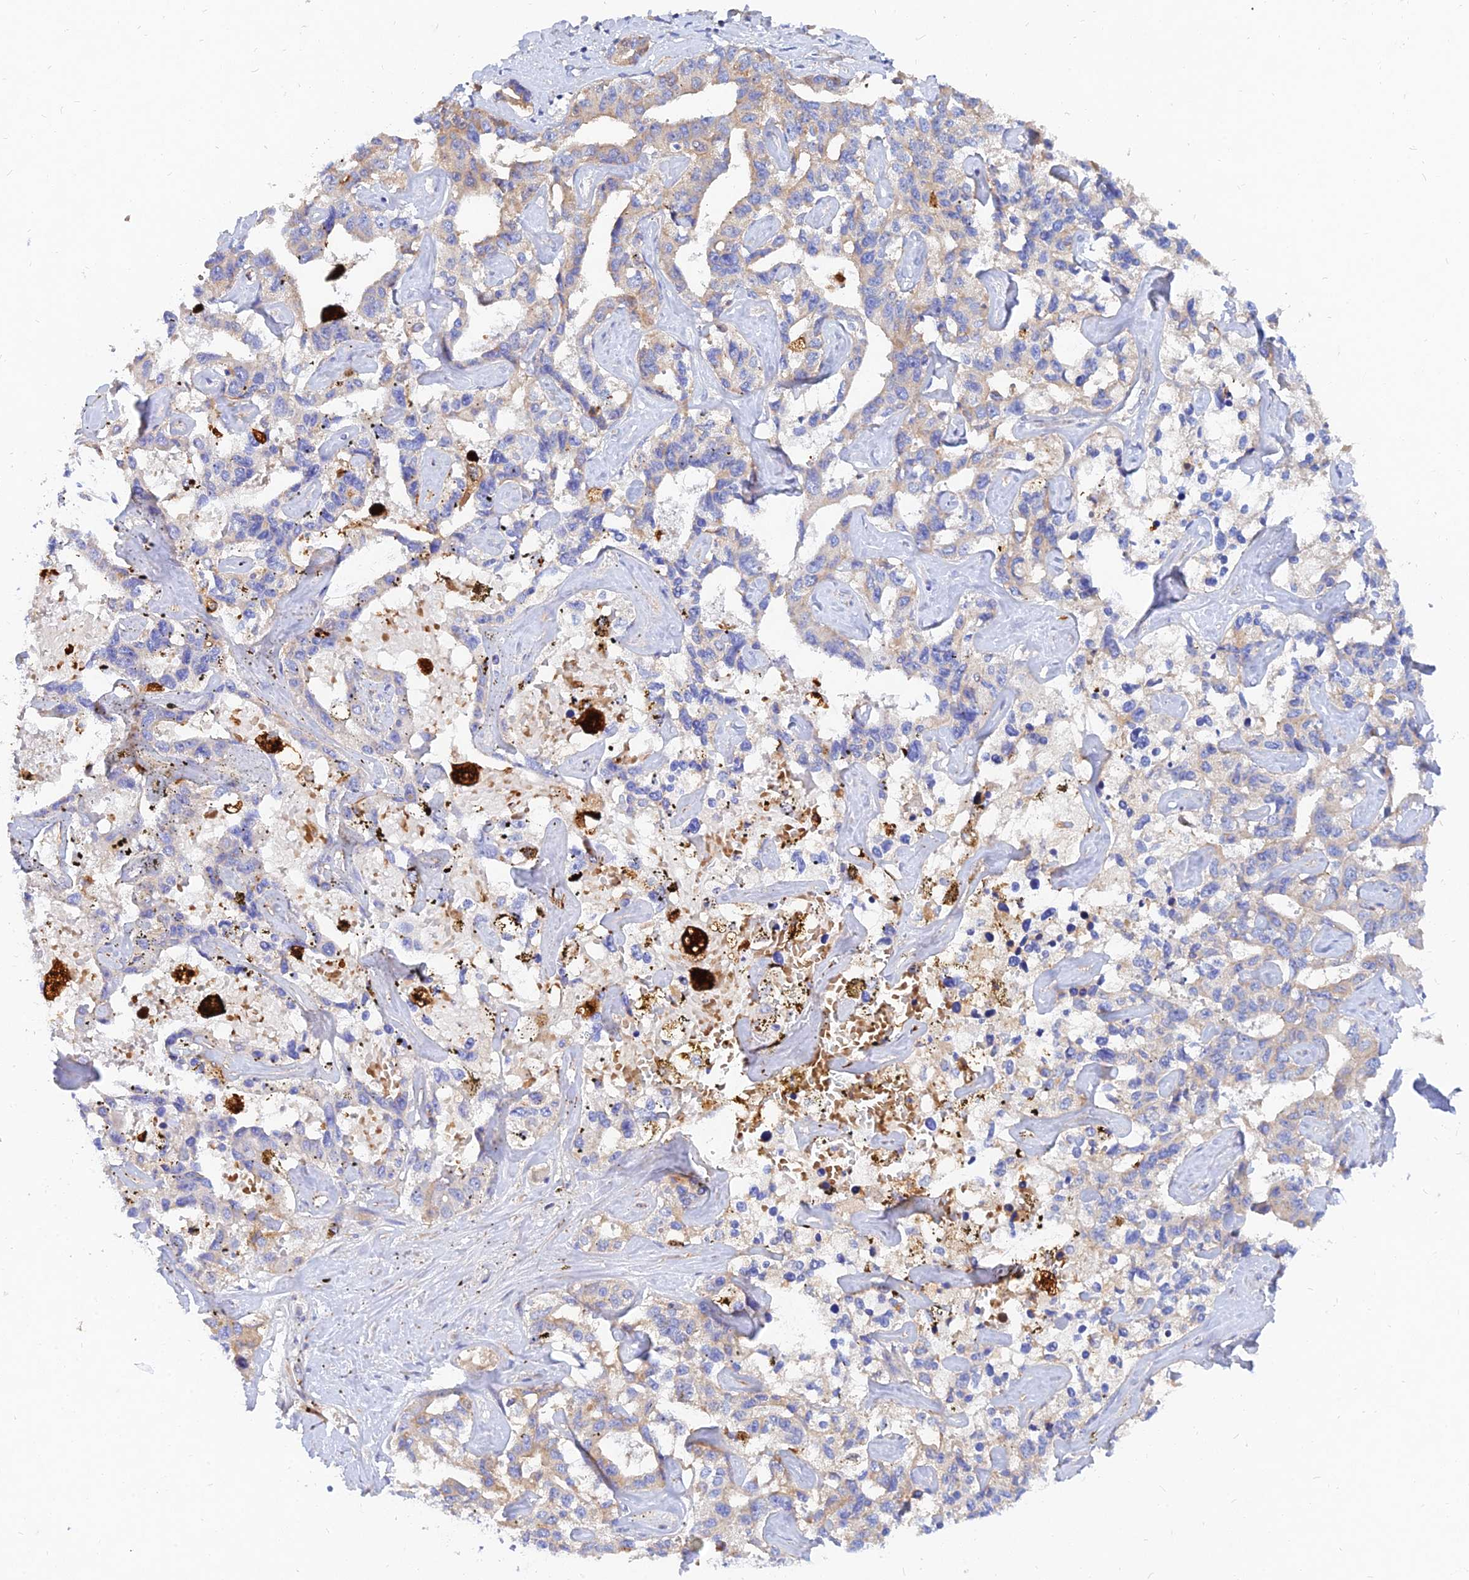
{"staining": {"intensity": "moderate", "quantity": "25%-75%", "location": "cytoplasmic/membranous"}, "tissue": "liver cancer", "cell_type": "Tumor cells", "image_type": "cancer", "snomed": [{"axis": "morphology", "description": "Cholangiocarcinoma"}, {"axis": "topography", "description": "Liver"}], "caption": "Human liver cholangiocarcinoma stained with a brown dye exhibits moderate cytoplasmic/membranous positive positivity in about 25%-75% of tumor cells.", "gene": "MROH1", "patient": {"sex": "male", "age": 59}}